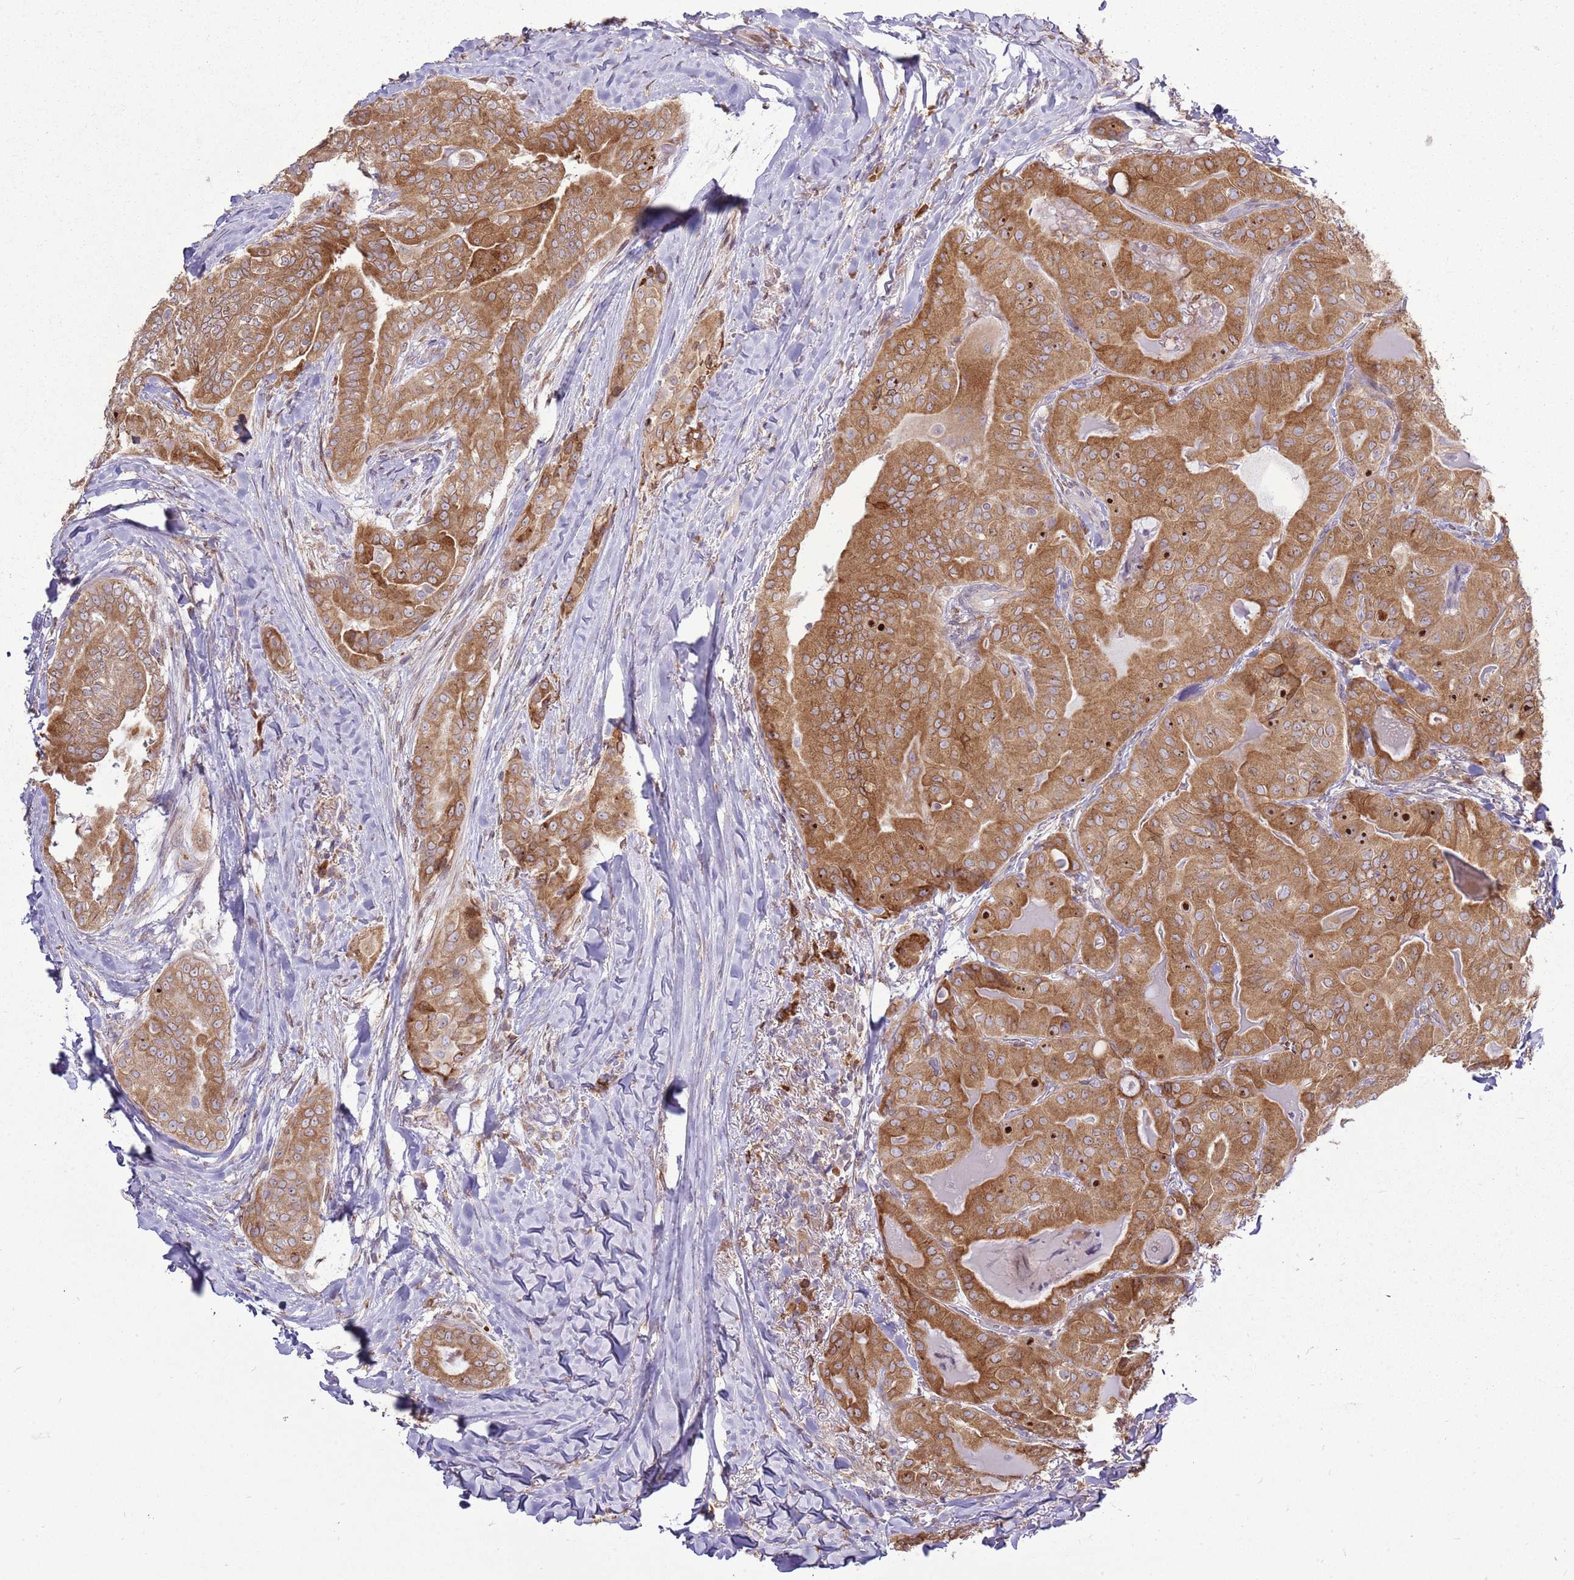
{"staining": {"intensity": "moderate", "quantity": ">75%", "location": "cytoplasmic/membranous"}, "tissue": "thyroid cancer", "cell_type": "Tumor cells", "image_type": "cancer", "snomed": [{"axis": "morphology", "description": "Papillary adenocarcinoma, NOS"}, {"axis": "topography", "description": "Thyroid gland"}], "caption": "A micrograph of thyroid cancer (papillary adenocarcinoma) stained for a protein reveals moderate cytoplasmic/membranous brown staining in tumor cells.", "gene": "TMED10", "patient": {"sex": "female", "age": 68}}